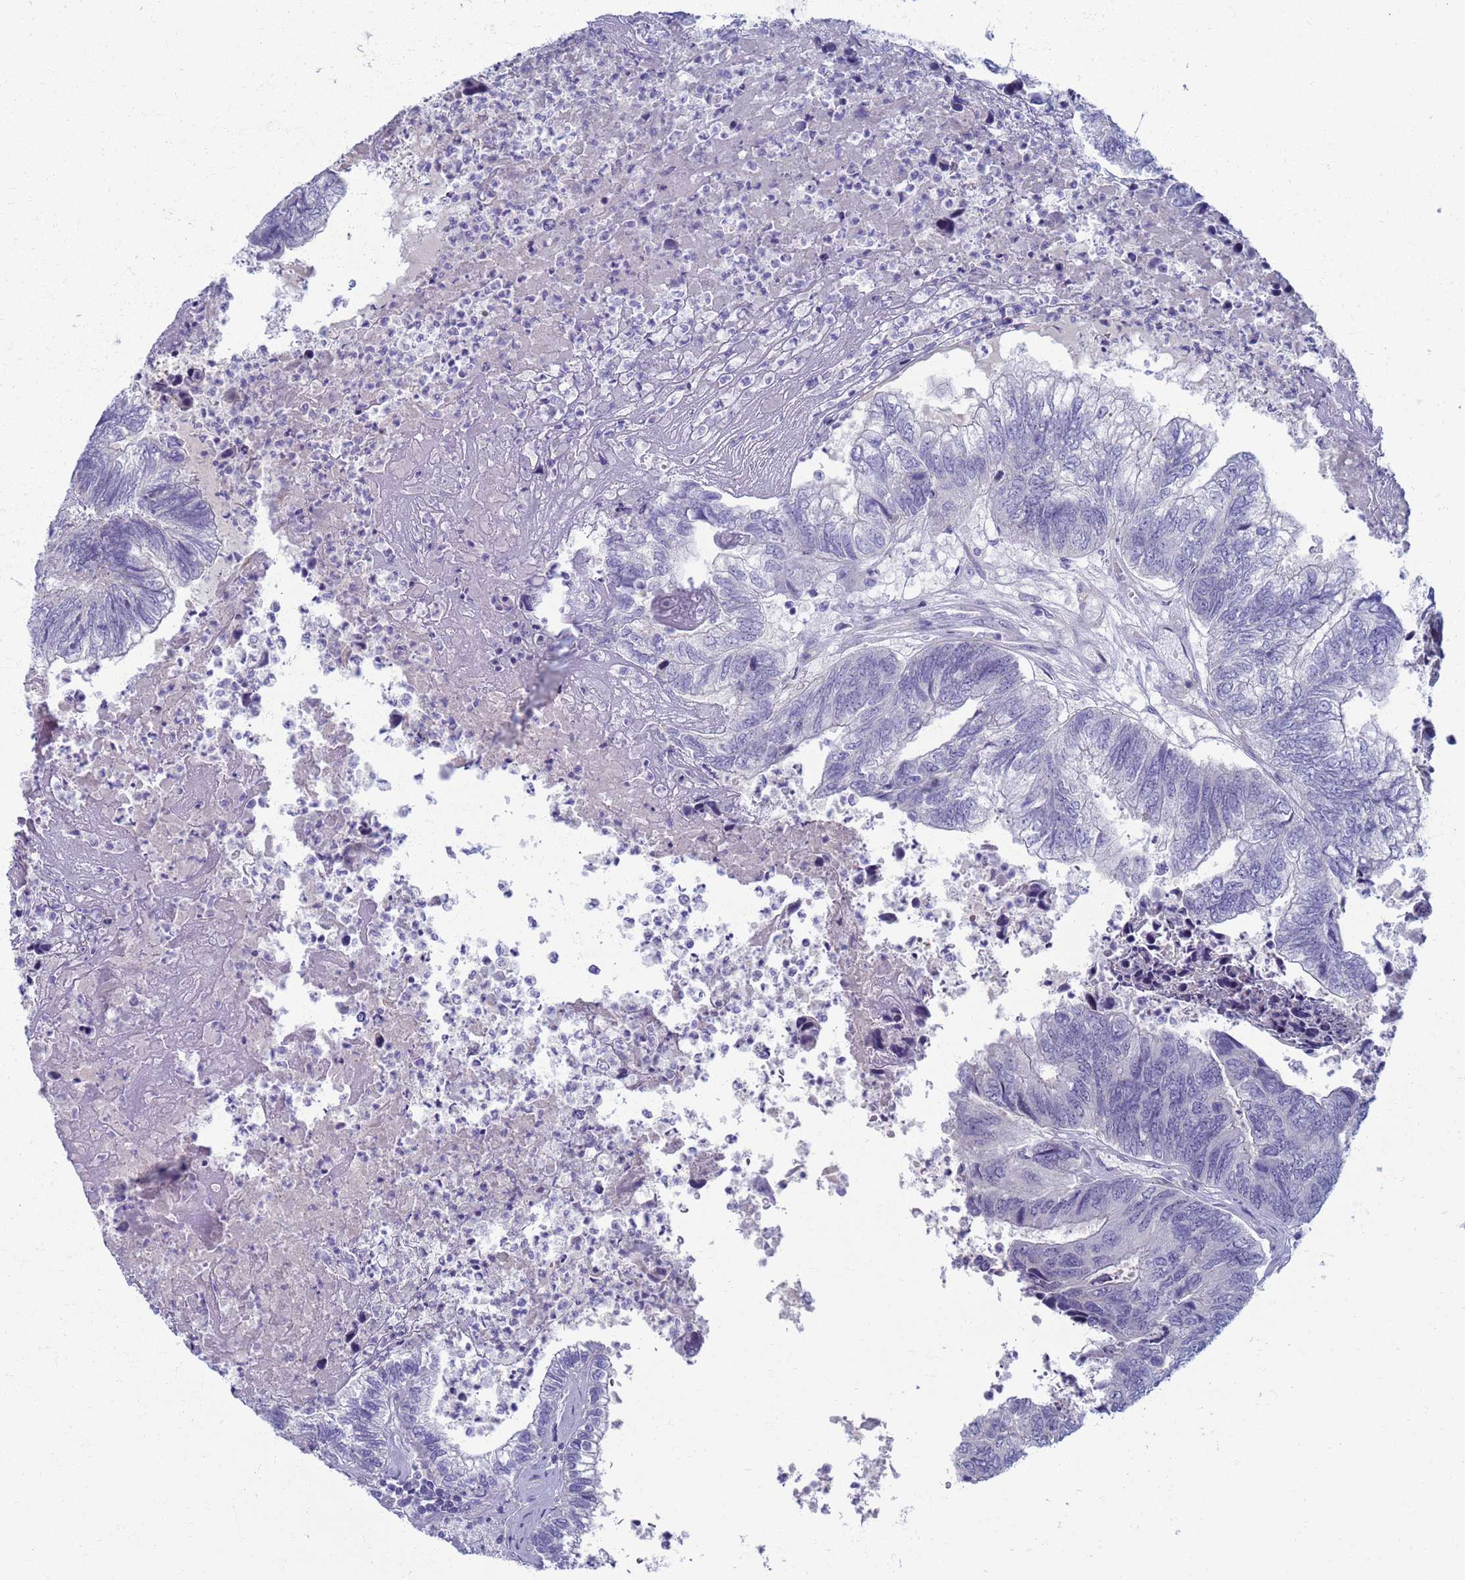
{"staining": {"intensity": "negative", "quantity": "none", "location": "none"}, "tissue": "colorectal cancer", "cell_type": "Tumor cells", "image_type": "cancer", "snomed": [{"axis": "morphology", "description": "Adenocarcinoma, NOS"}, {"axis": "topography", "description": "Colon"}], "caption": "There is no significant expression in tumor cells of adenocarcinoma (colorectal). (DAB (3,3'-diaminobenzidine) immunohistochemistry, high magnification).", "gene": "CLCA2", "patient": {"sex": "female", "age": 67}}